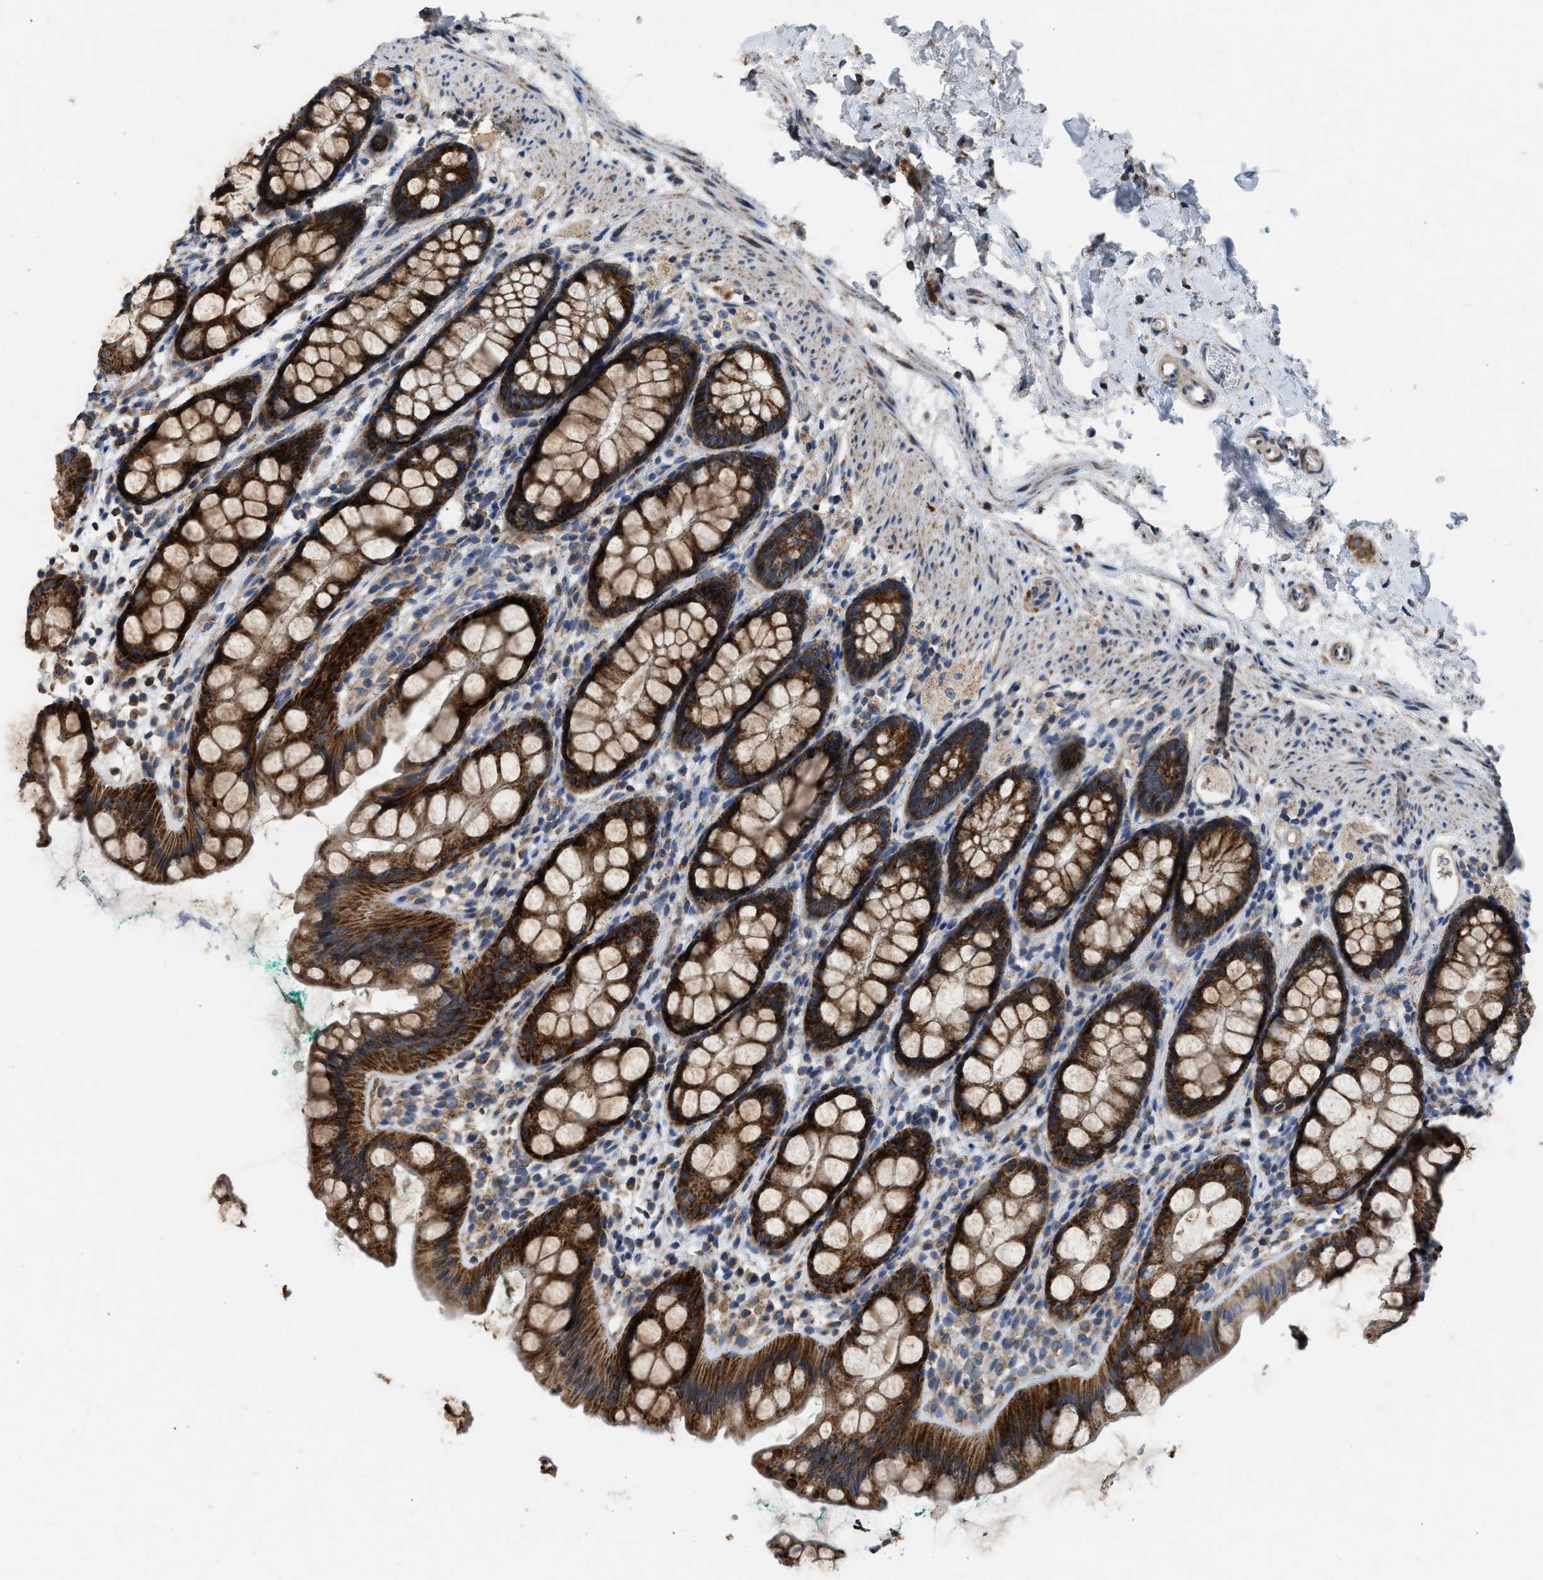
{"staining": {"intensity": "strong", "quantity": ">75%", "location": "cytoplasmic/membranous"}, "tissue": "rectum", "cell_type": "Glandular cells", "image_type": "normal", "snomed": [{"axis": "morphology", "description": "Normal tissue, NOS"}, {"axis": "topography", "description": "Rectum"}], "caption": "A photomicrograph of rectum stained for a protein shows strong cytoplasmic/membranous brown staining in glandular cells.", "gene": "TMEM150A", "patient": {"sex": "female", "age": 65}}